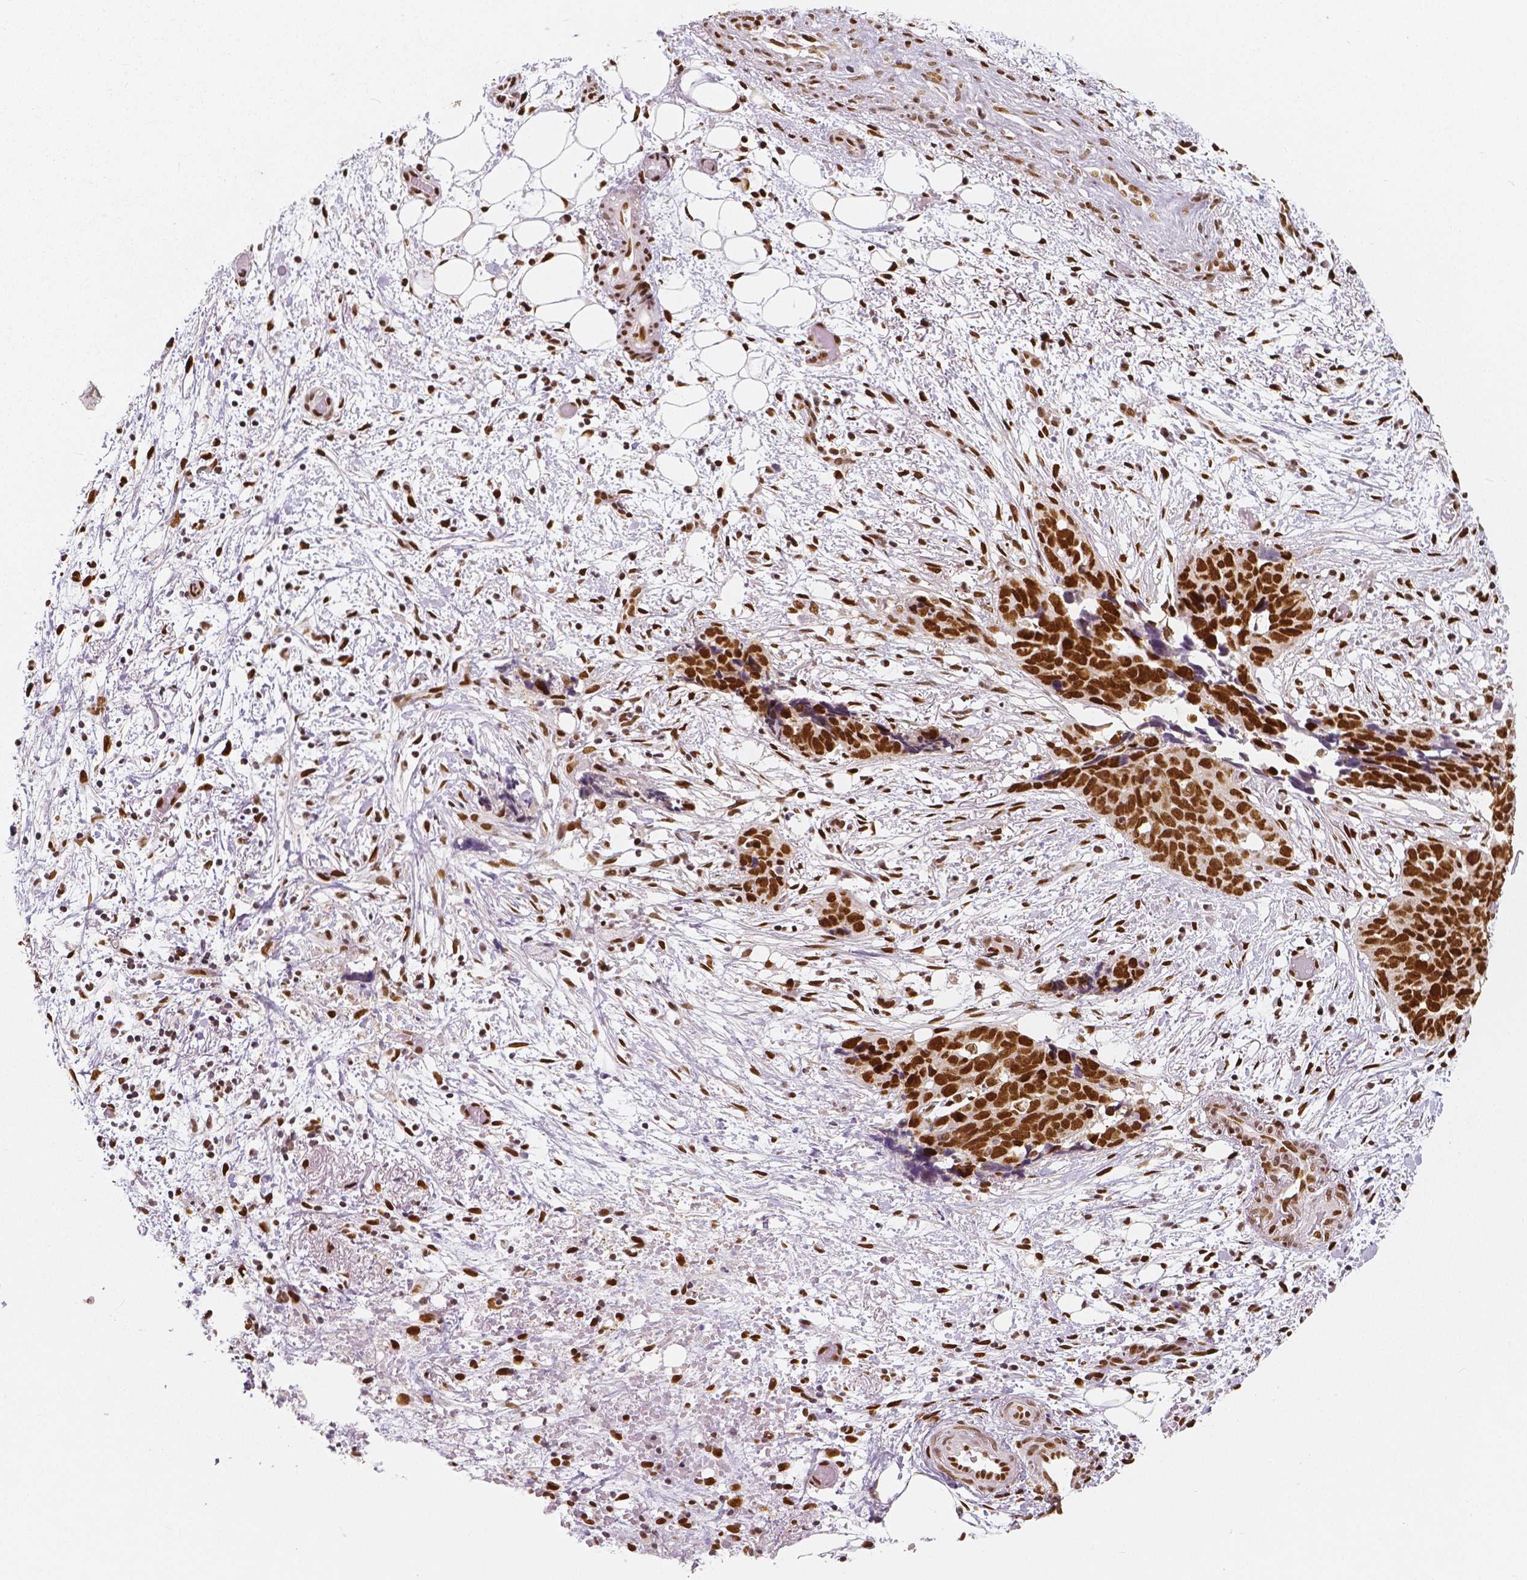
{"staining": {"intensity": "strong", "quantity": ">75%", "location": "nuclear"}, "tissue": "ovarian cancer", "cell_type": "Tumor cells", "image_type": "cancer", "snomed": [{"axis": "morphology", "description": "Cystadenocarcinoma, serous, NOS"}, {"axis": "topography", "description": "Ovary"}], "caption": "Ovarian cancer (serous cystadenocarcinoma) stained with DAB (3,3'-diaminobenzidine) immunohistochemistry (IHC) reveals high levels of strong nuclear expression in about >75% of tumor cells. Nuclei are stained in blue.", "gene": "NUCKS1", "patient": {"sex": "female", "age": 69}}